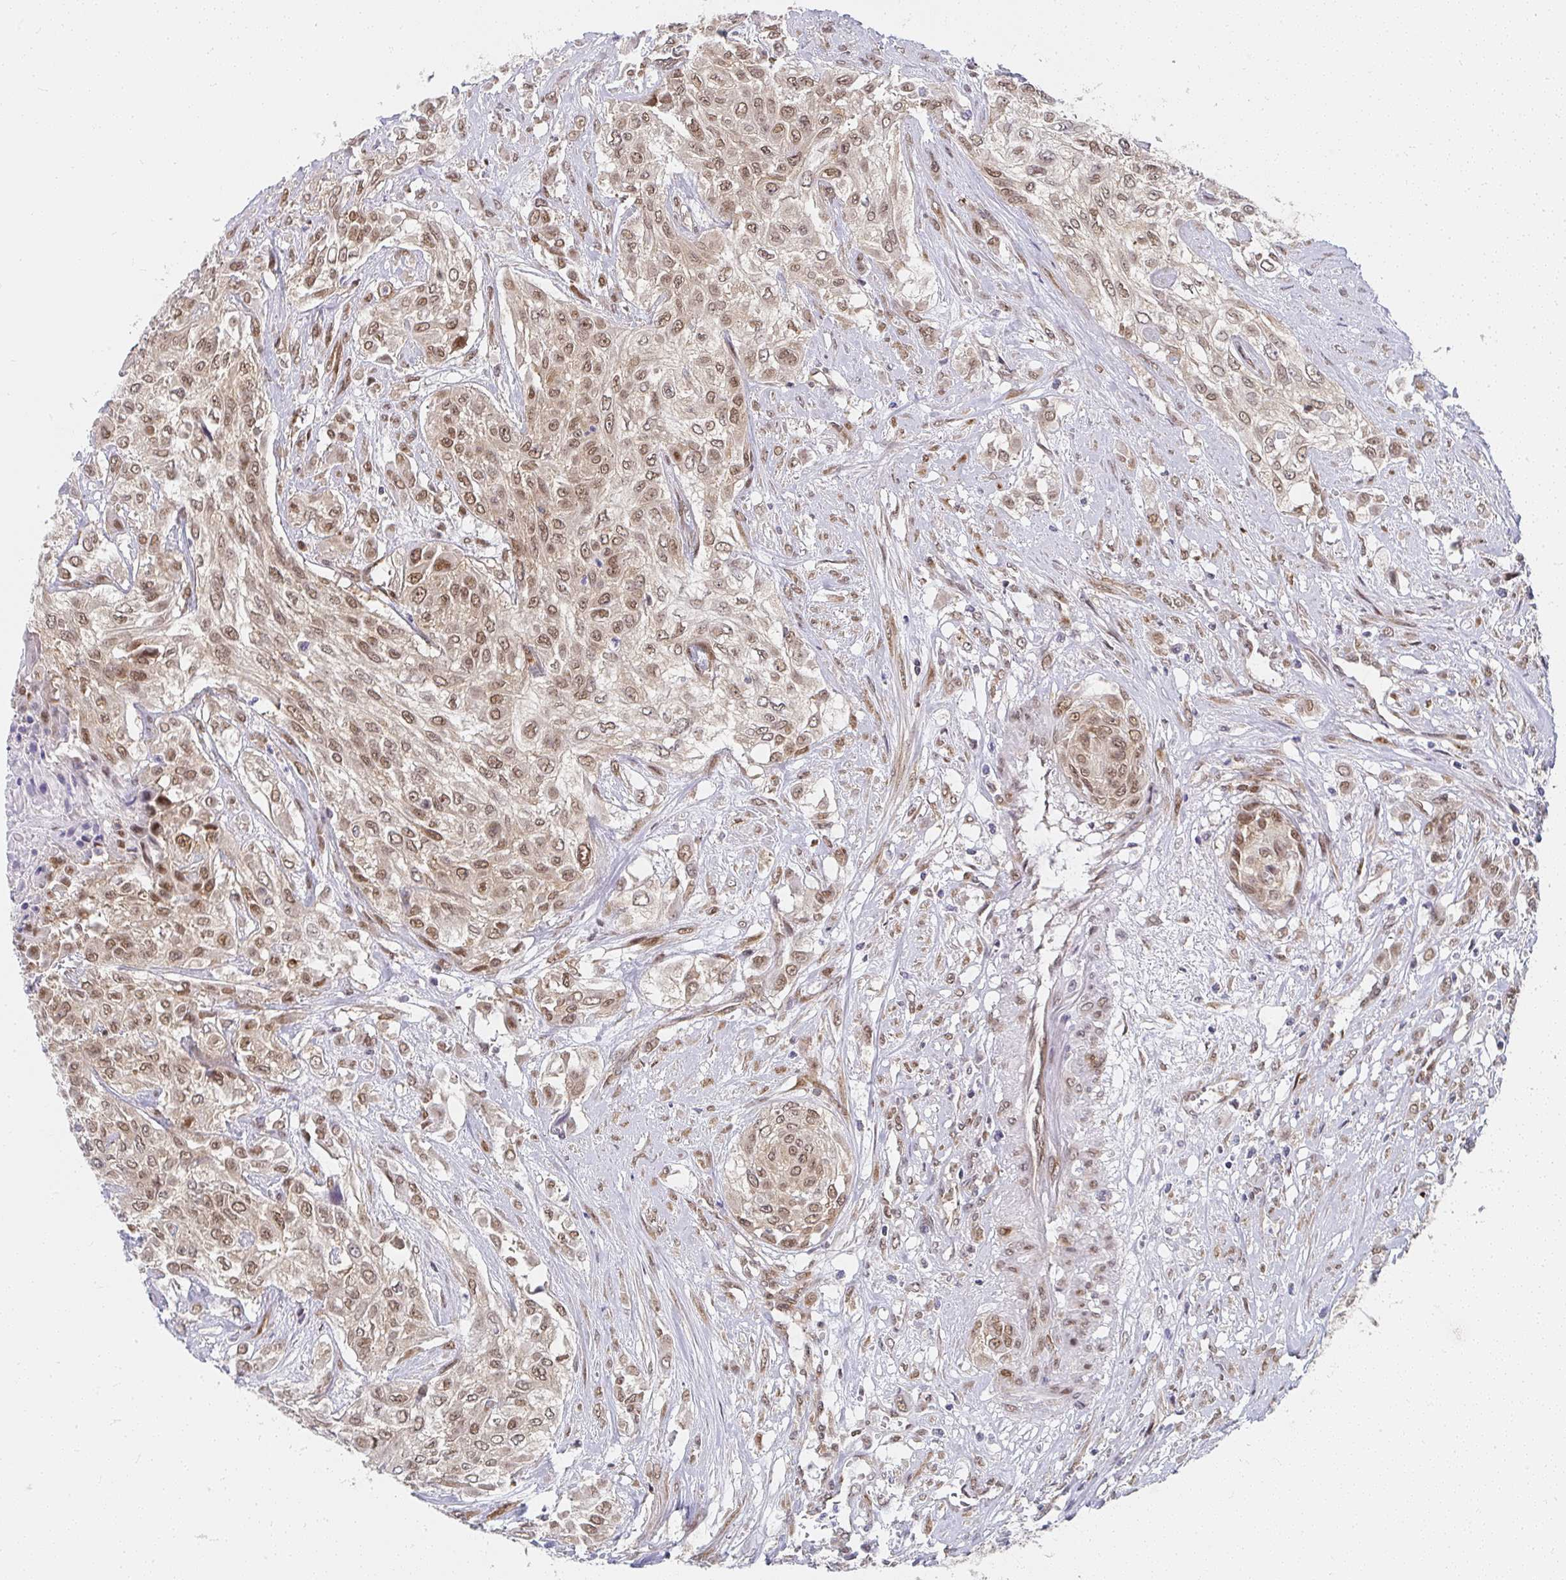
{"staining": {"intensity": "moderate", "quantity": ">75%", "location": "nuclear"}, "tissue": "urothelial cancer", "cell_type": "Tumor cells", "image_type": "cancer", "snomed": [{"axis": "morphology", "description": "Urothelial carcinoma, High grade"}, {"axis": "topography", "description": "Urinary bladder"}], "caption": "Brown immunohistochemical staining in urothelial carcinoma (high-grade) shows moderate nuclear positivity in about >75% of tumor cells. (DAB (3,3'-diaminobenzidine) = brown stain, brightfield microscopy at high magnification).", "gene": "SYNCRIP", "patient": {"sex": "male", "age": 57}}